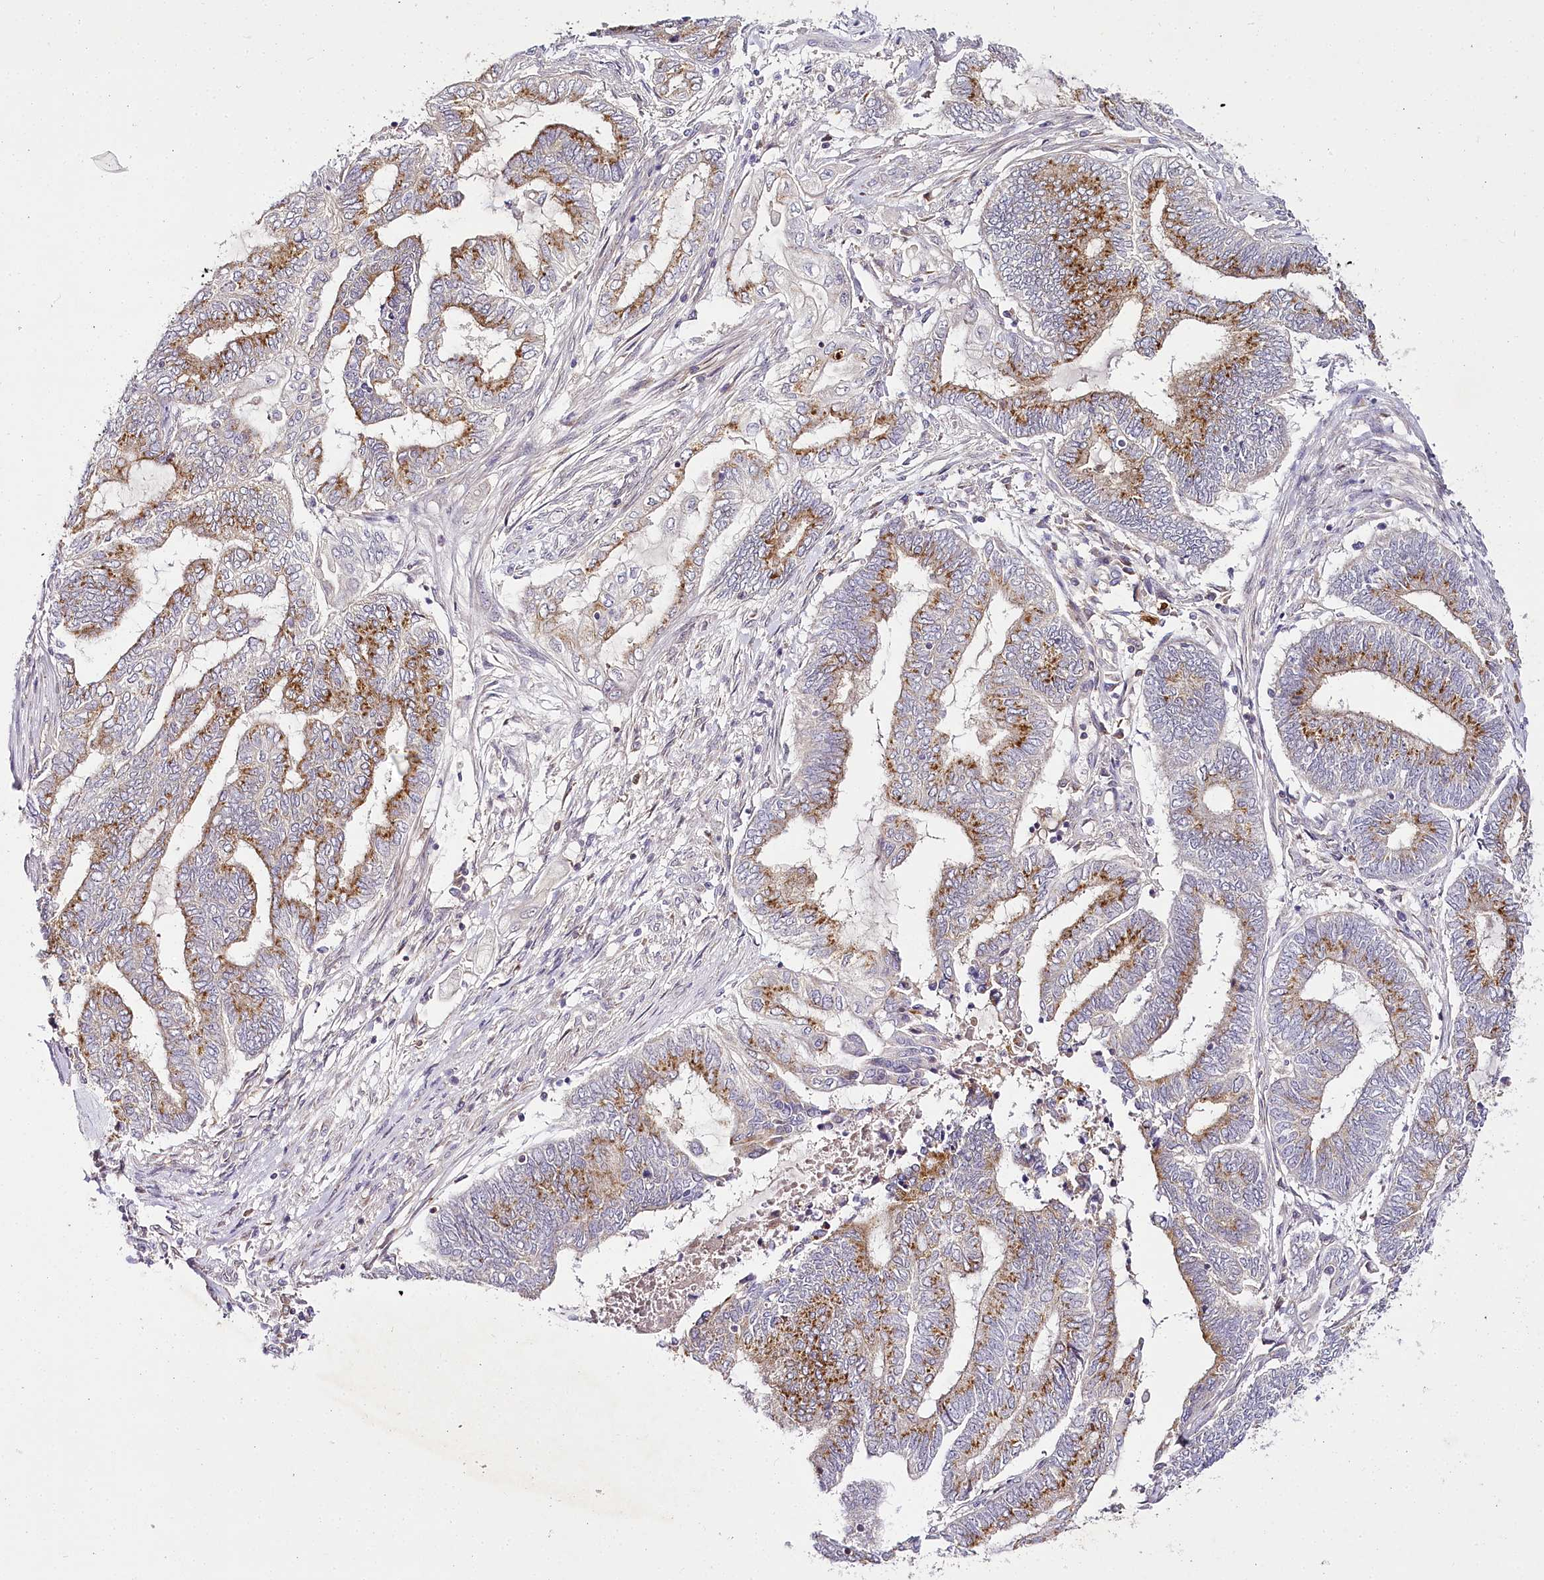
{"staining": {"intensity": "moderate", "quantity": ">75%", "location": "cytoplasmic/membranous"}, "tissue": "endometrial cancer", "cell_type": "Tumor cells", "image_type": "cancer", "snomed": [{"axis": "morphology", "description": "Adenocarcinoma, NOS"}, {"axis": "topography", "description": "Uterus"}, {"axis": "topography", "description": "Endometrium"}], "caption": "Protein staining of endometrial adenocarcinoma tissue reveals moderate cytoplasmic/membranous staining in approximately >75% of tumor cells.", "gene": "VWA5A", "patient": {"sex": "female", "age": 70}}